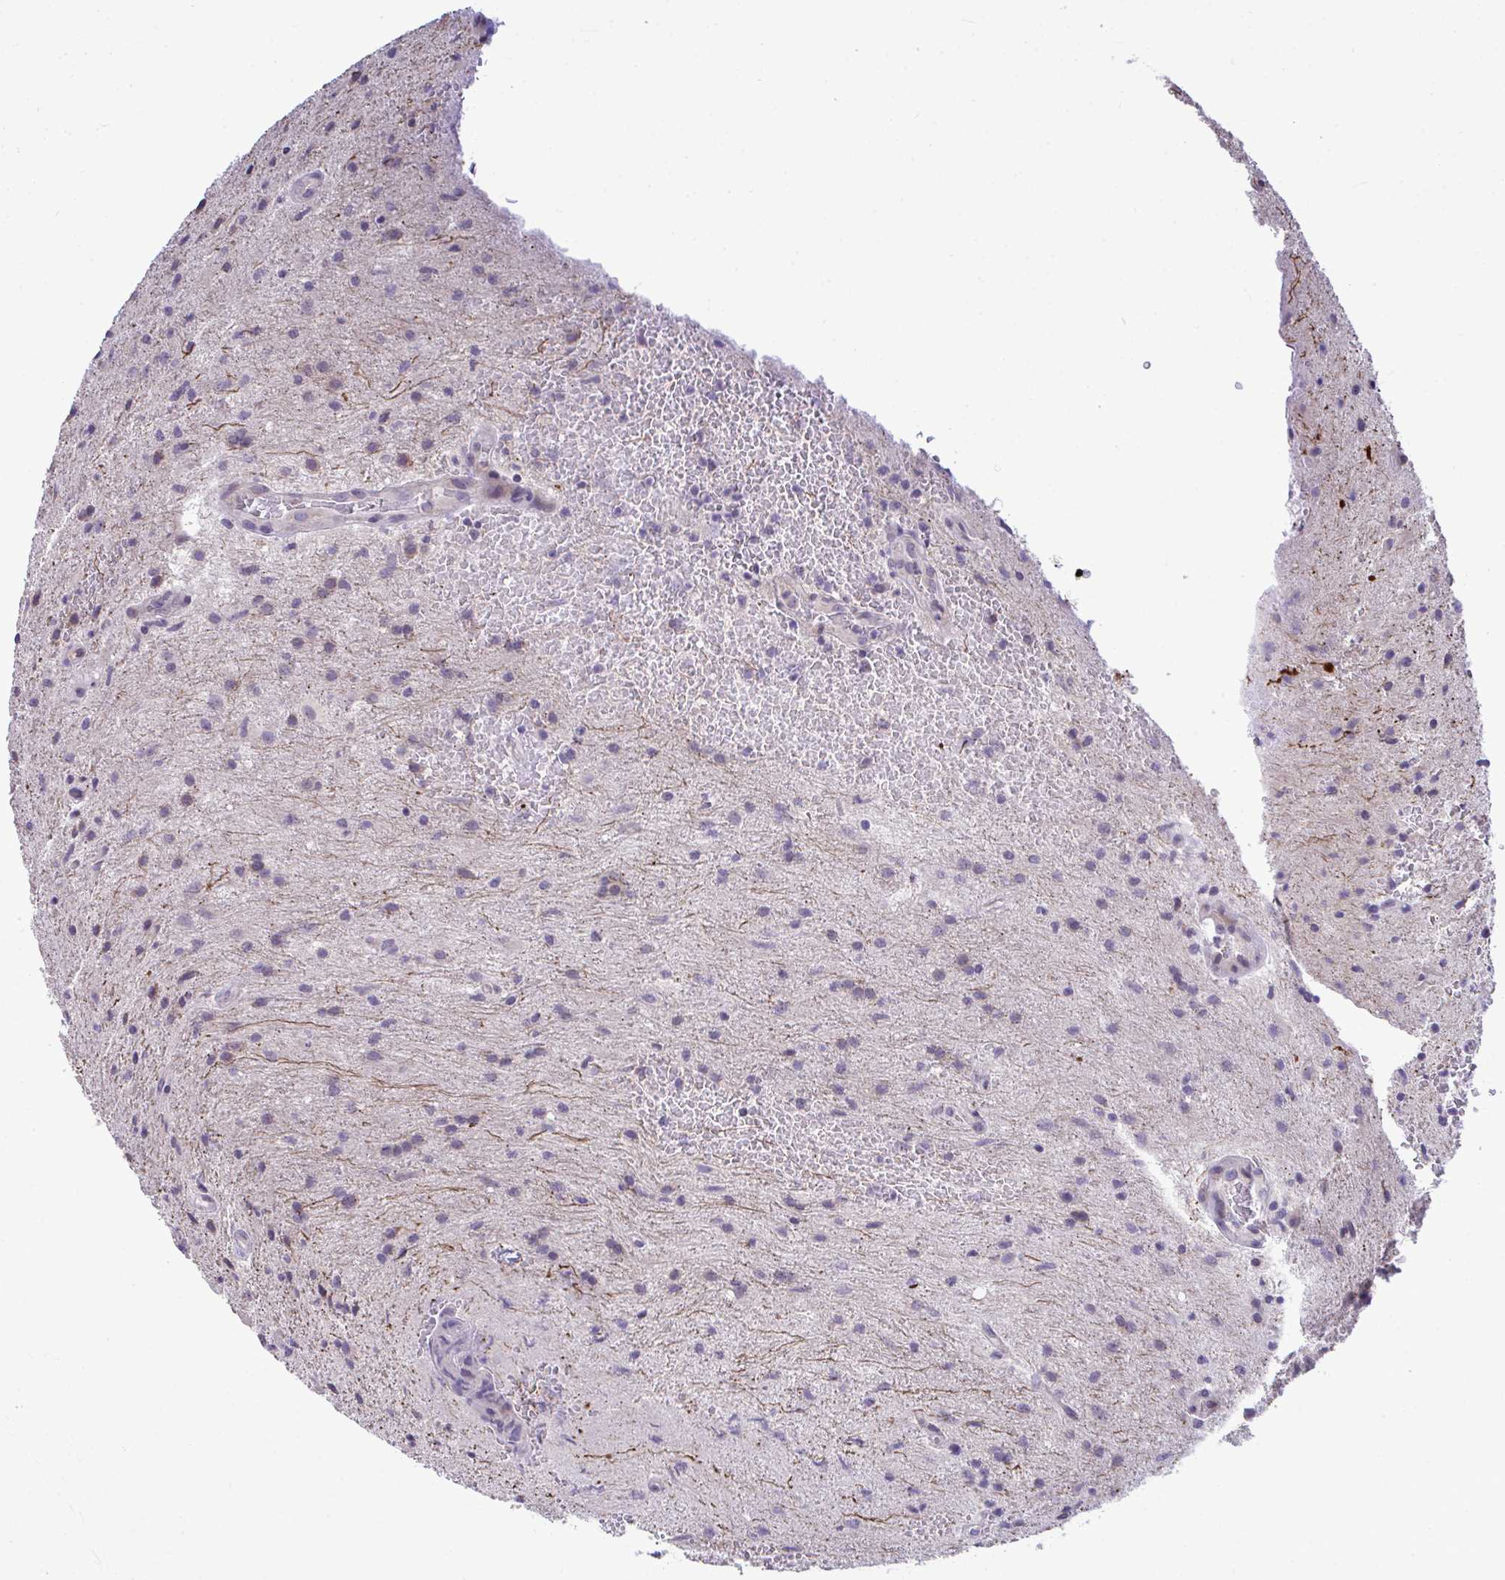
{"staining": {"intensity": "negative", "quantity": "none", "location": "none"}, "tissue": "glioma", "cell_type": "Tumor cells", "image_type": "cancer", "snomed": [{"axis": "morphology", "description": "Glioma, malignant, High grade"}, {"axis": "topography", "description": "Brain"}], "caption": "Immunohistochemical staining of human glioma exhibits no significant expression in tumor cells.", "gene": "PIGK", "patient": {"sex": "male", "age": 67}}